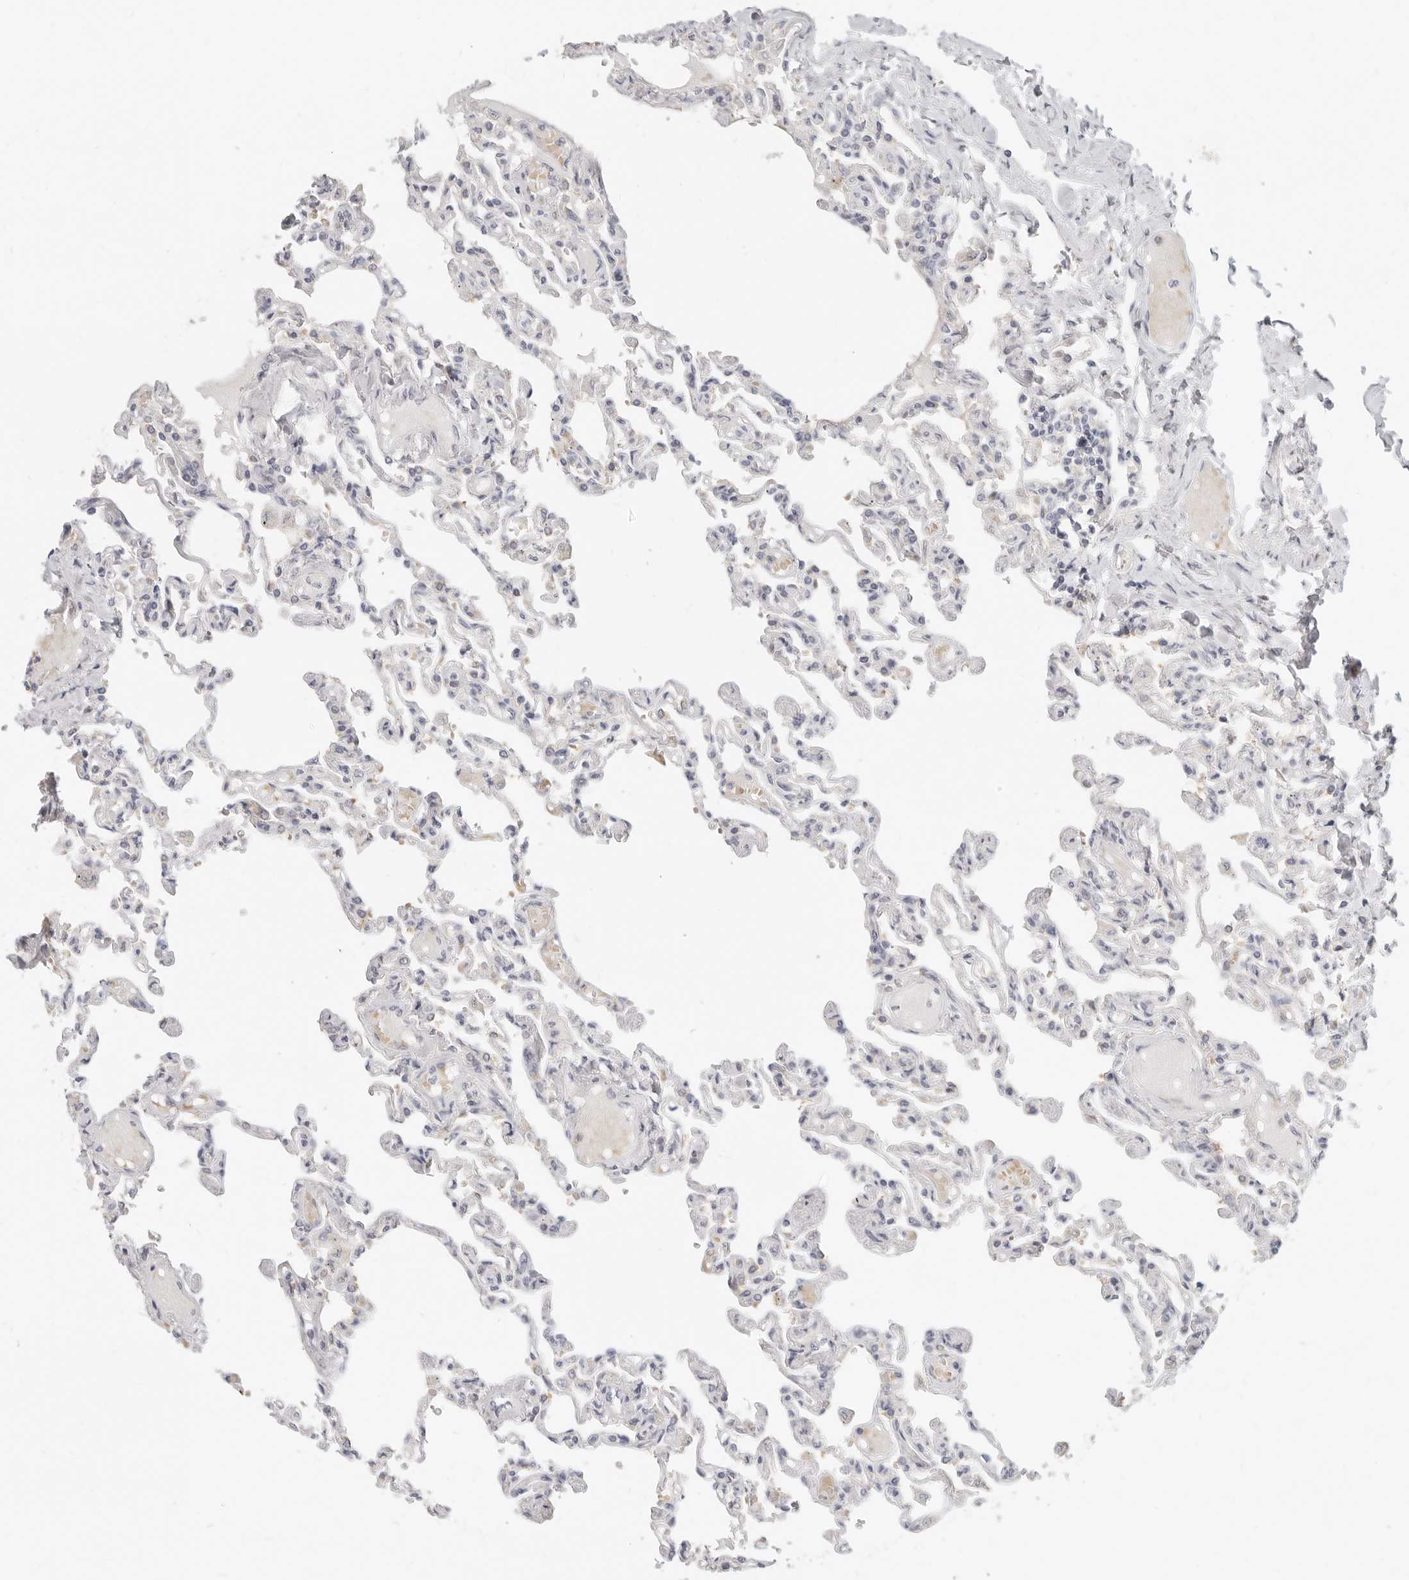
{"staining": {"intensity": "weak", "quantity": "25%-75%", "location": "cytoplasmic/membranous"}, "tissue": "lung", "cell_type": "Alveolar cells", "image_type": "normal", "snomed": [{"axis": "morphology", "description": "Normal tissue, NOS"}, {"axis": "topography", "description": "Lung"}], "caption": "Immunohistochemical staining of benign human lung demonstrates low levels of weak cytoplasmic/membranous expression in approximately 25%-75% of alveolar cells.", "gene": "LTB4R2", "patient": {"sex": "male", "age": 21}}